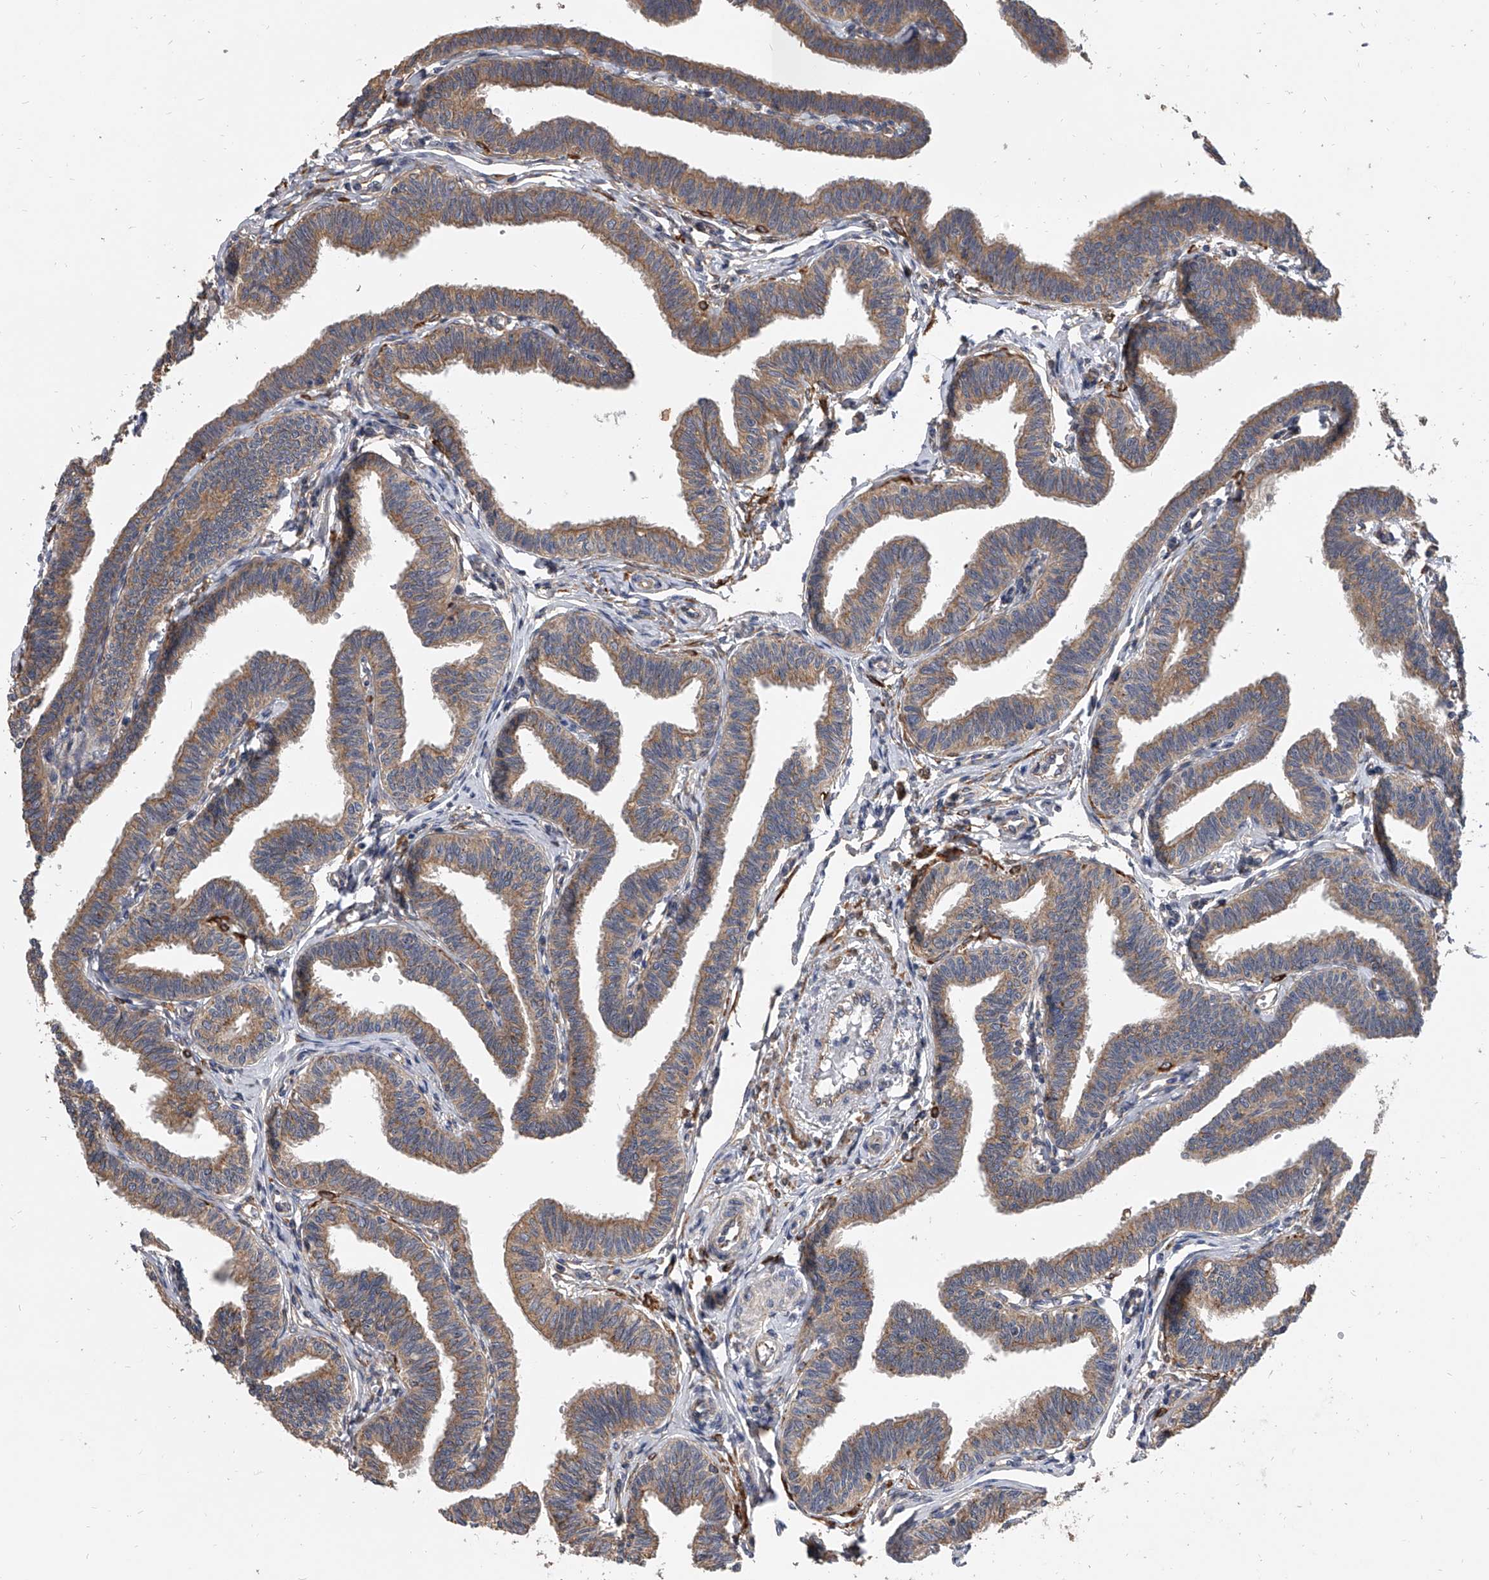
{"staining": {"intensity": "moderate", "quantity": ">75%", "location": "cytoplasmic/membranous"}, "tissue": "fallopian tube", "cell_type": "Glandular cells", "image_type": "normal", "snomed": [{"axis": "morphology", "description": "Normal tissue, NOS"}, {"axis": "topography", "description": "Fallopian tube"}, {"axis": "topography", "description": "Ovary"}], "caption": "Fallopian tube stained for a protein reveals moderate cytoplasmic/membranous positivity in glandular cells.", "gene": "EXOC4", "patient": {"sex": "female", "age": 23}}